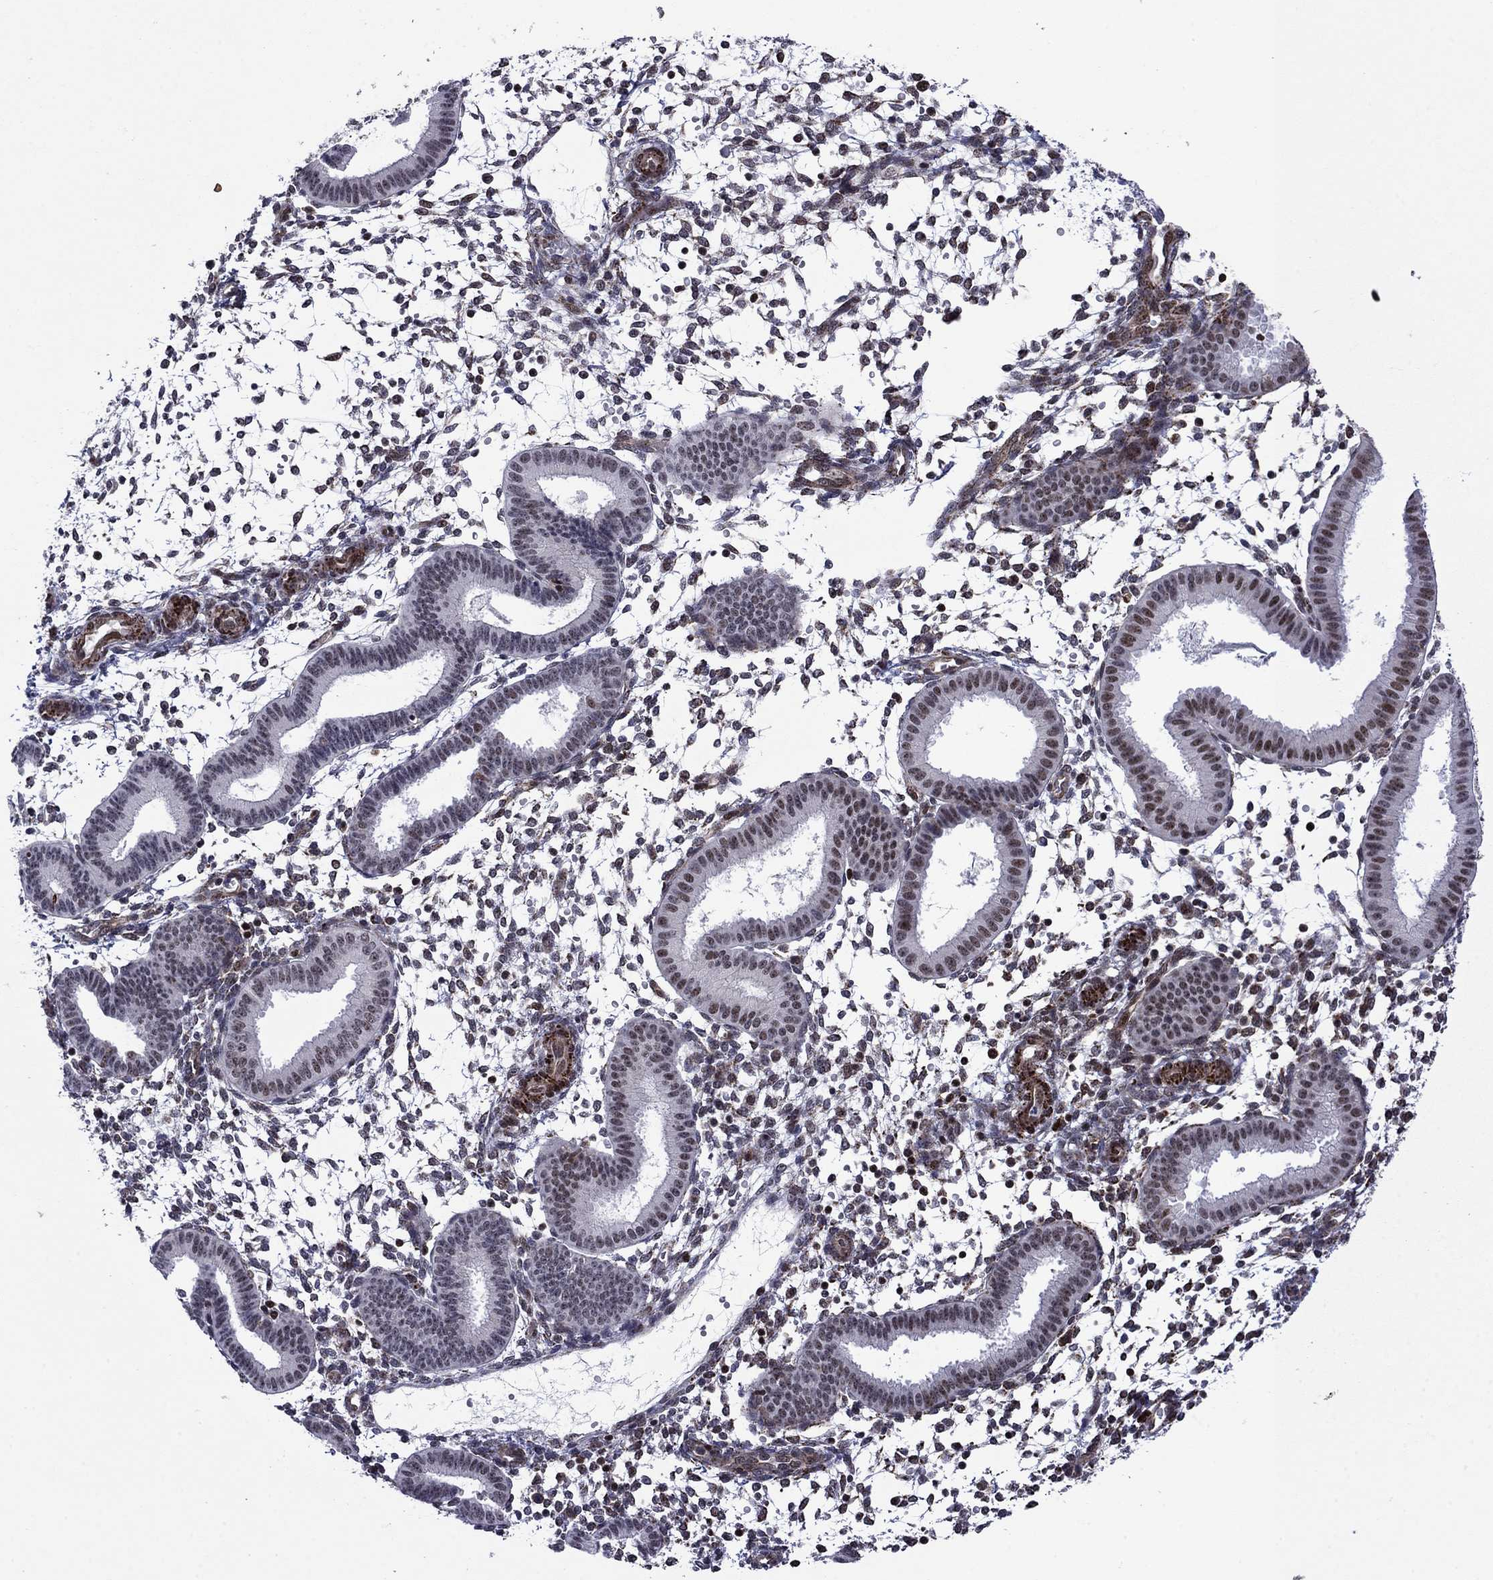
{"staining": {"intensity": "moderate", "quantity": "25%-75%", "location": "nuclear"}, "tissue": "endometrium", "cell_type": "Cells in endometrial stroma", "image_type": "normal", "snomed": [{"axis": "morphology", "description": "Normal tissue, NOS"}, {"axis": "topography", "description": "Endometrium"}], "caption": "A high-resolution photomicrograph shows immunohistochemistry (IHC) staining of benign endometrium, which shows moderate nuclear positivity in about 25%-75% of cells in endometrial stroma.", "gene": "SURF2", "patient": {"sex": "female", "age": 43}}